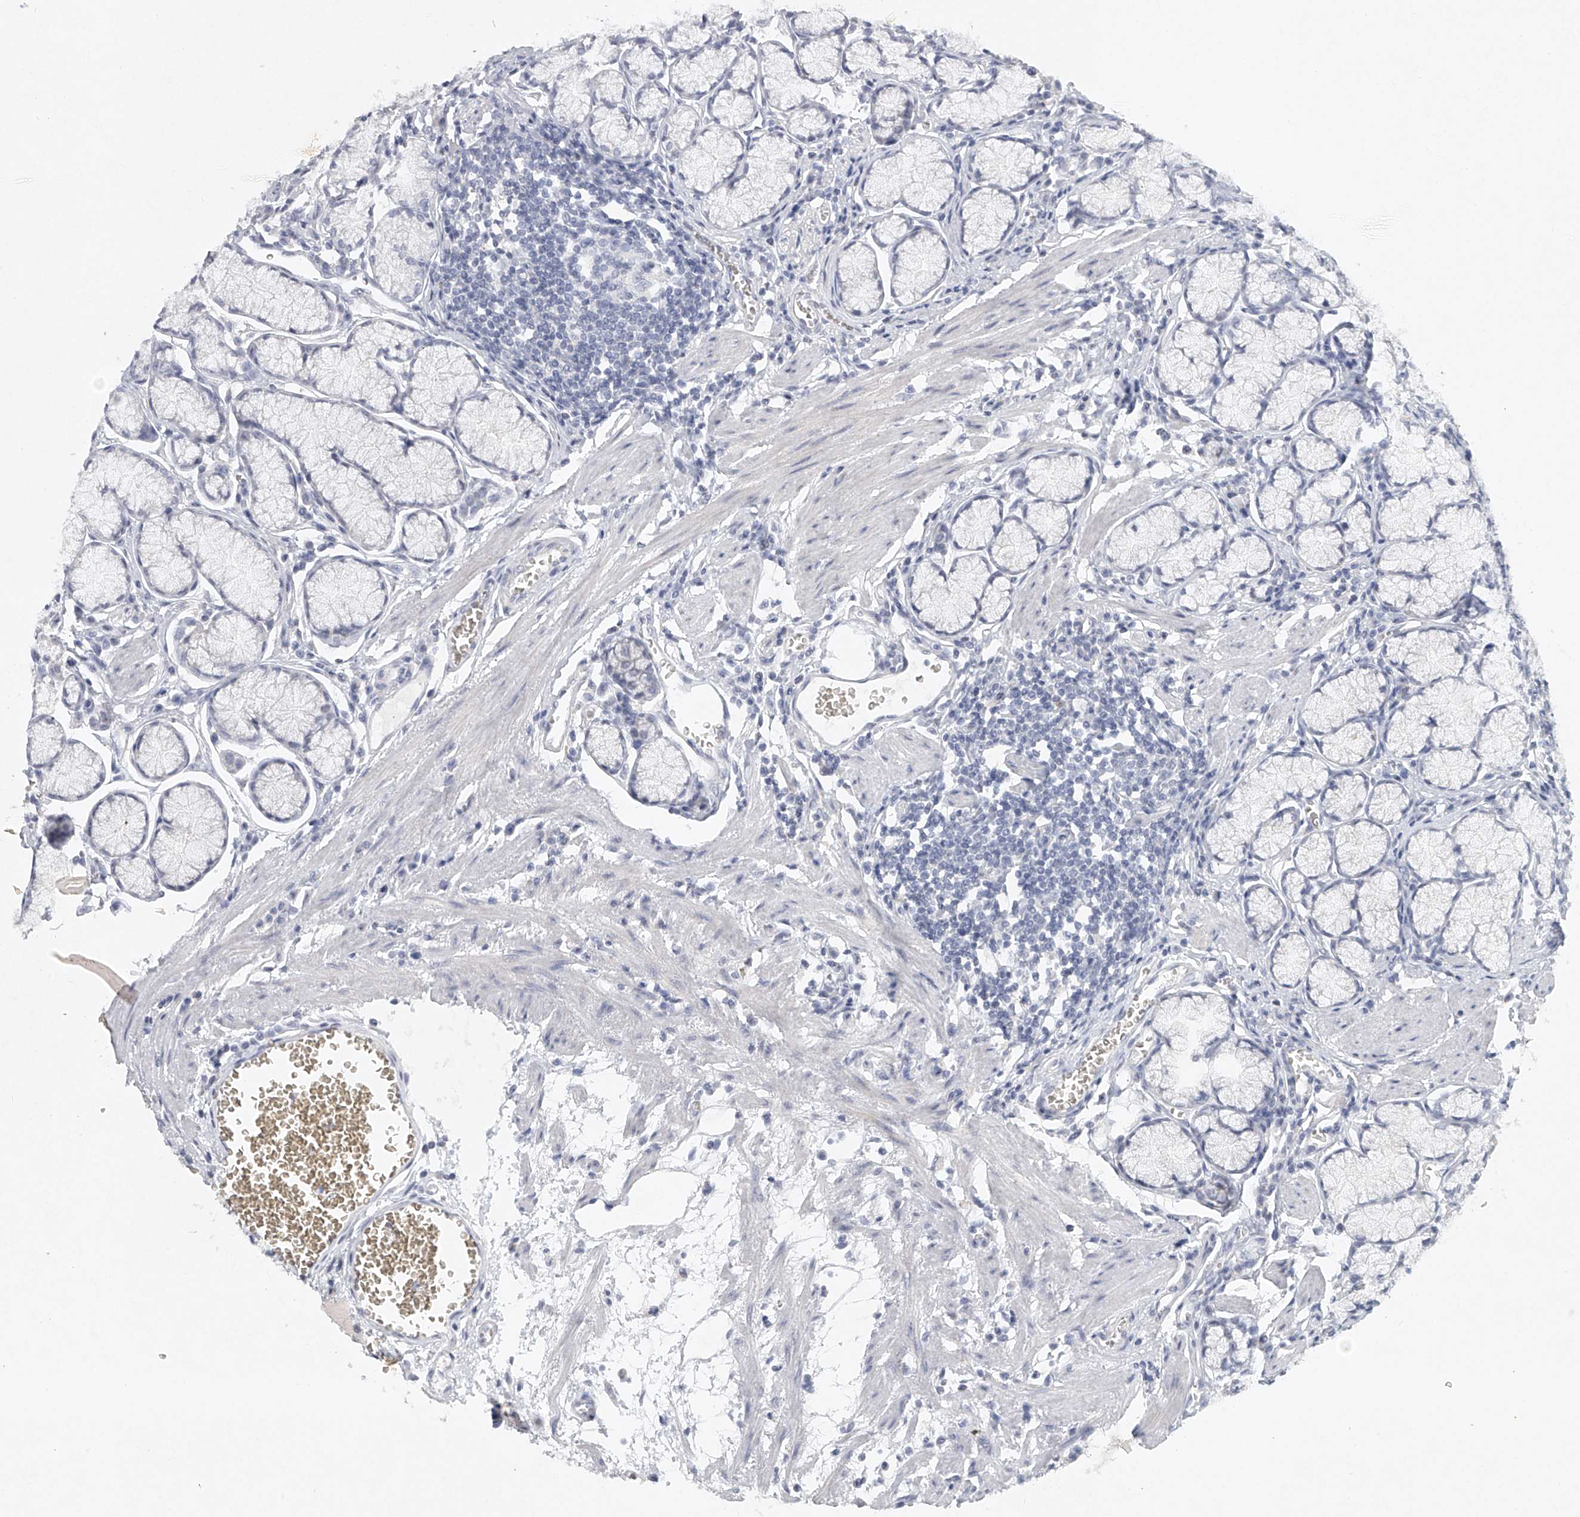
{"staining": {"intensity": "negative", "quantity": "none", "location": "none"}, "tissue": "stomach", "cell_type": "Glandular cells", "image_type": "normal", "snomed": [{"axis": "morphology", "description": "Normal tissue, NOS"}, {"axis": "topography", "description": "Stomach"}], "caption": "Glandular cells are negative for brown protein staining in benign stomach. (DAB (3,3'-diaminobenzidine) IHC with hematoxylin counter stain).", "gene": "FAT2", "patient": {"sex": "male", "age": 55}}